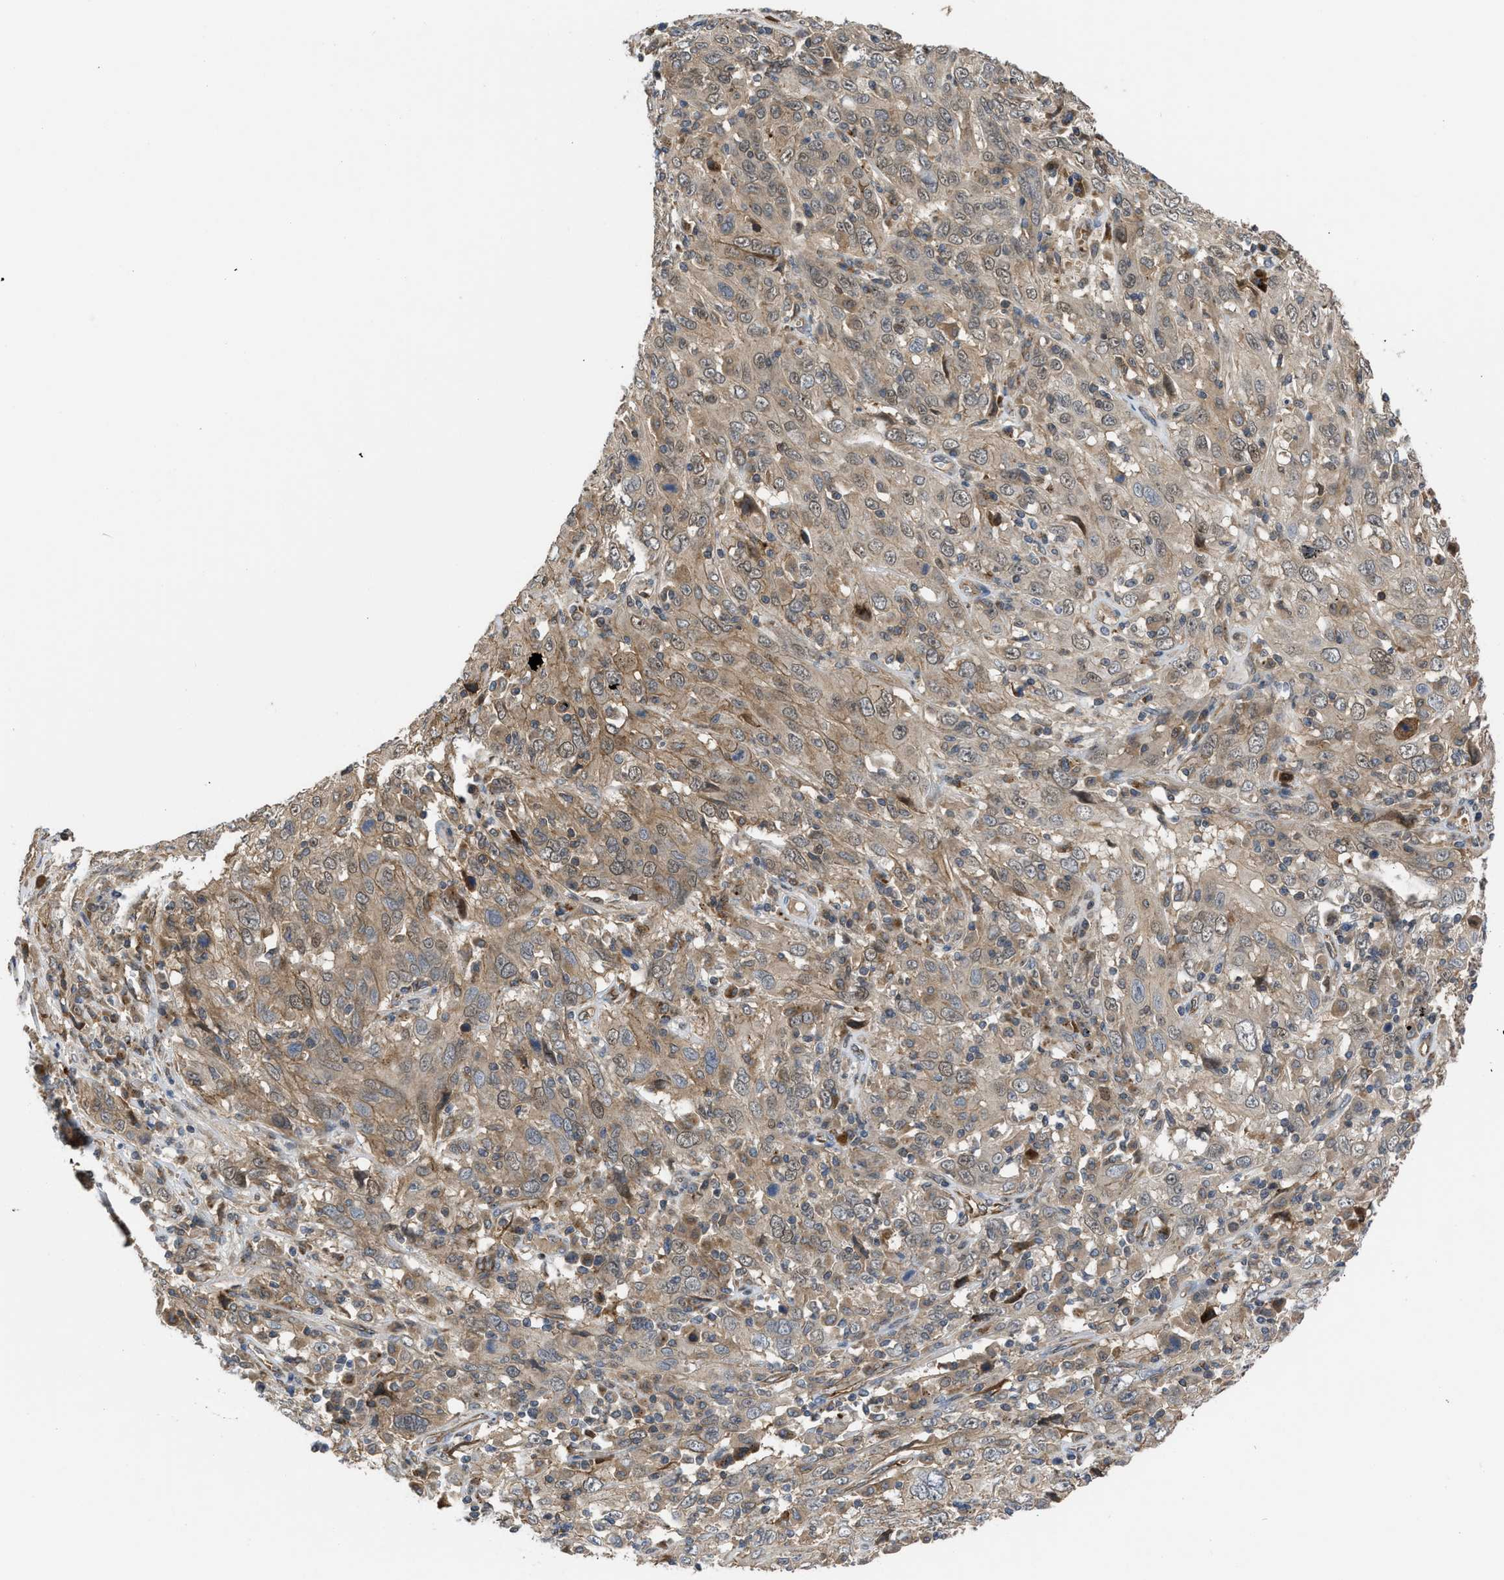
{"staining": {"intensity": "moderate", "quantity": ">75%", "location": "cytoplasmic/membranous"}, "tissue": "cervical cancer", "cell_type": "Tumor cells", "image_type": "cancer", "snomed": [{"axis": "morphology", "description": "Squamous cell carcinoma, NOS"}, {"axis": "topography", "description": "Cervix"}], "caption": "High-magnification brightfield microscopy of cervical cancer stained with DAB (brown) and counterstained with hematoxylin (blue). tumor cells exhibit moderate cytoplasmic/membranous expression is appreciated in about>75% of cells.", "gene": "GPATCH2L", "patient": {"sex": "female", "age": 46}}